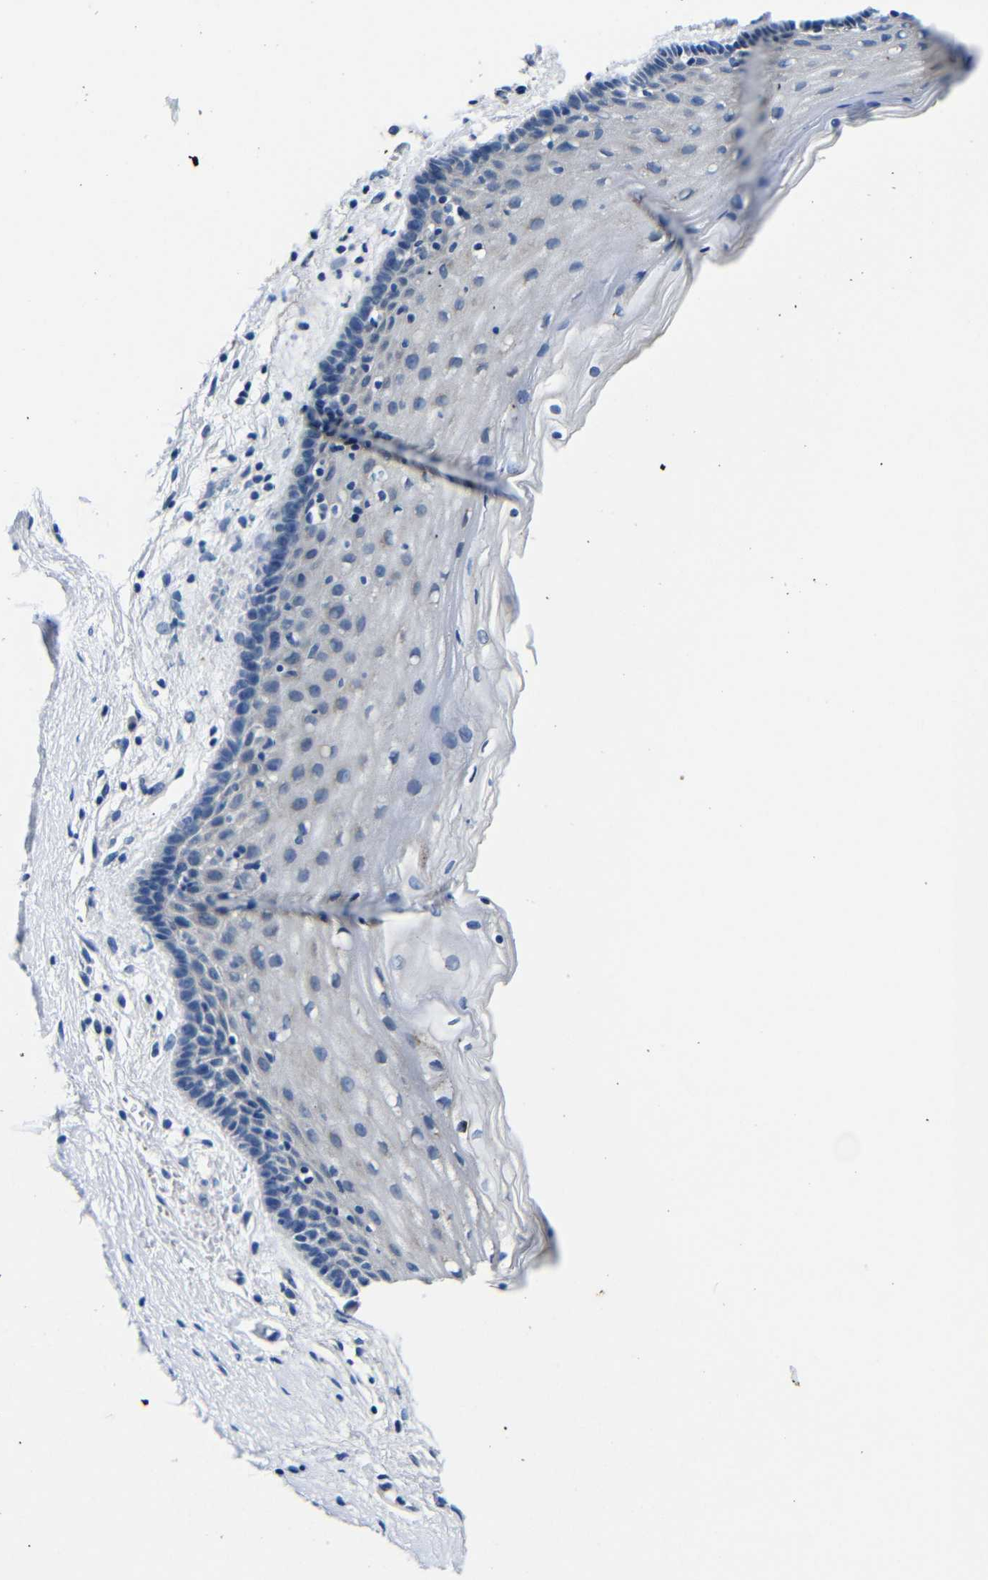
{"staining": {"intensity": "negative", "quantity": "none", "location": "none"}, "tissue": "vagina", "cell_type": "Squamous epithelial cells", "image_type": "normal", "snomed": [{"axis": "morphology", "description": "Normal tissue, NOS"}, {"axis": "topography", "description": "Vagina"}], "caption": "This is a image of immunohistochemistry (IHC) staining of unremarkable vagina, which shows no expression in squamous epithelial cells.", "gene": "TNFAIP1", "patient": {"sex": "female", "age": 44}}